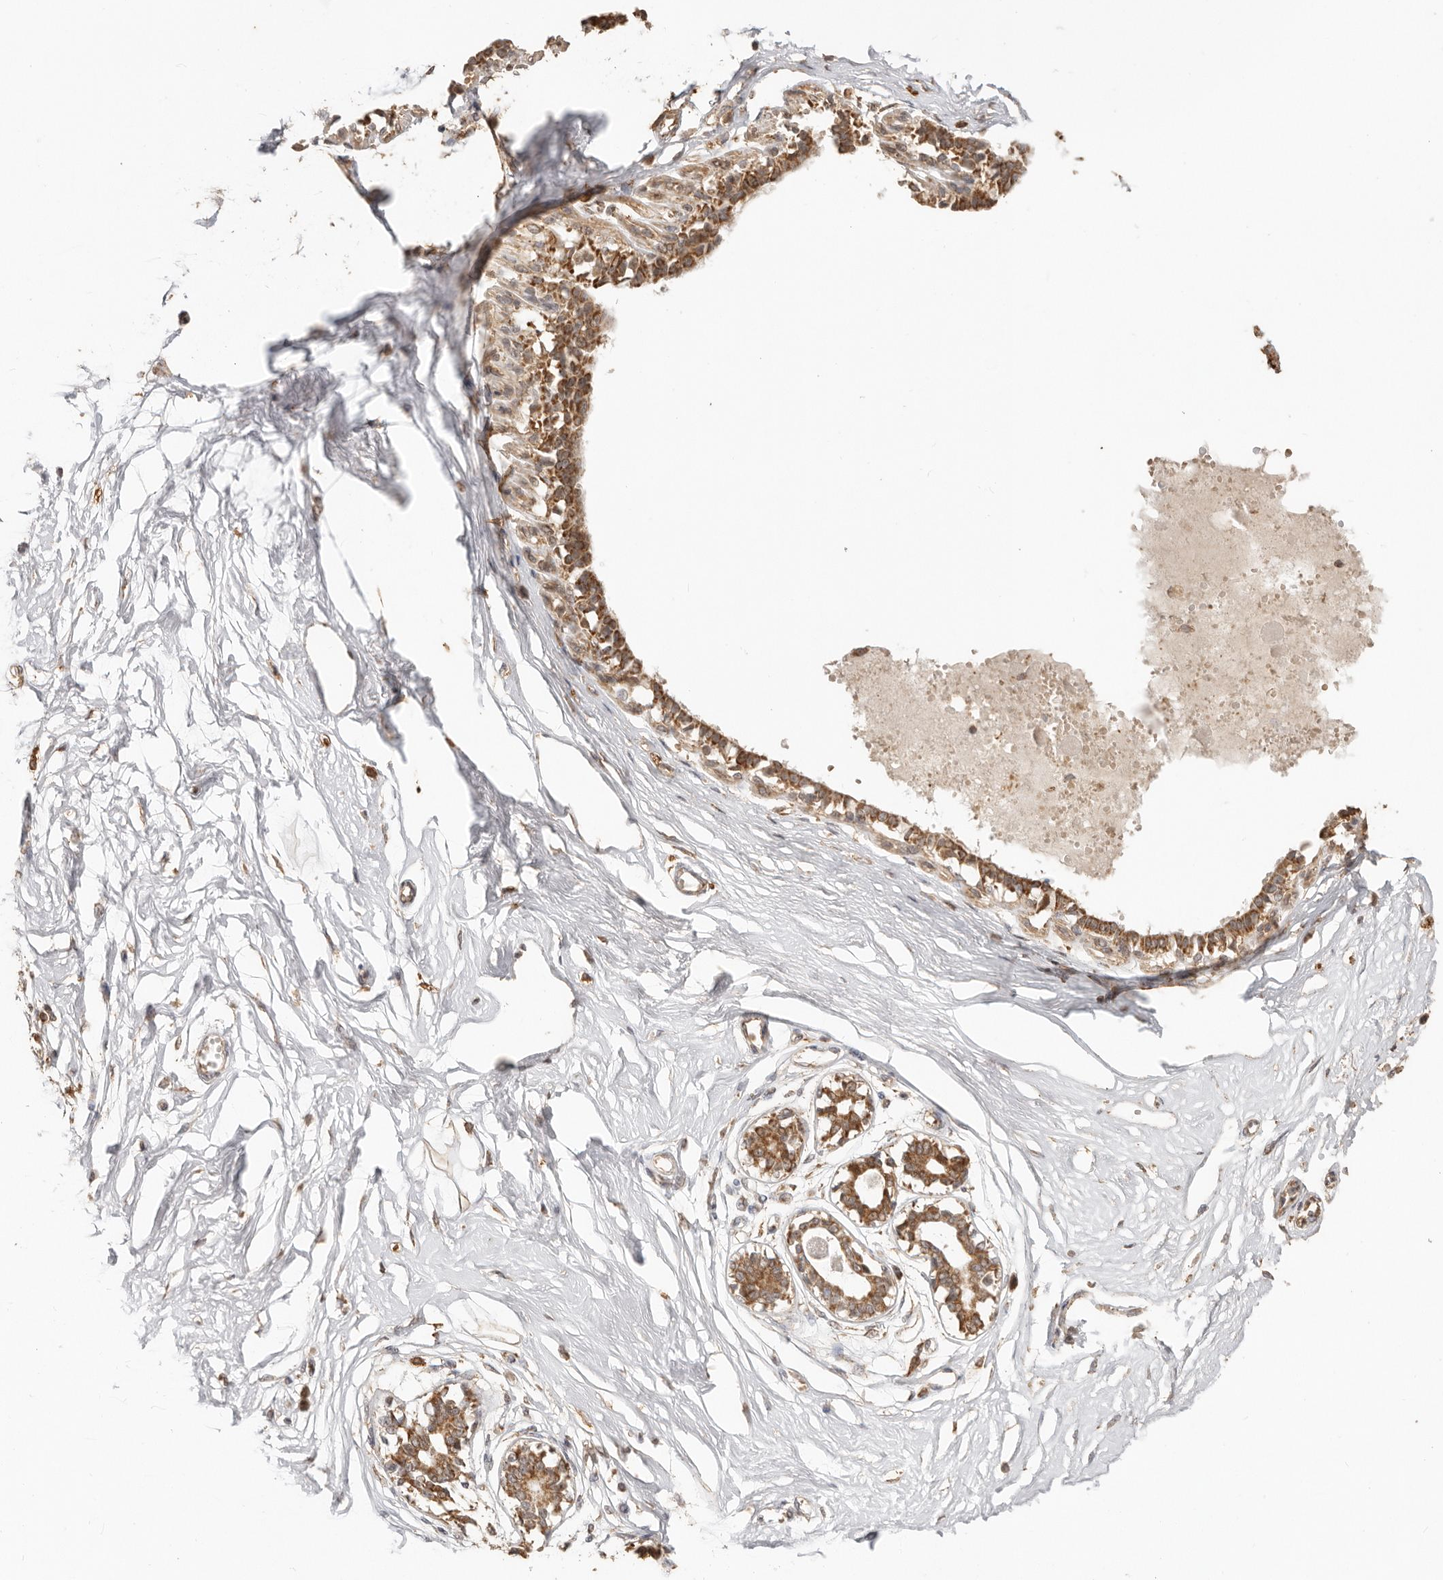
{"staining": {"intensity": "moderate", "quantity": "25%-75%", "location": "cytoplasmic/membranous"}, "tissue": "breast", "cell_type": "Adipocytes", "image_type": "normal", "snomed": [{"axis": "morphology", "description": "Normal tissue, NOS"}, {"axis": "topography", "description": "Breast"}], "caption": "DAB (3,3'-diaminobenzidine) immunohistochemical staining of unremarkable human breast displays moderate cytoplasmic/membranous protein positivity in about 25%-75% of adipocytes. (brown staining indicates protein expression, while blue staining denotes nuclei).", "gene": "NDUFB11", "patient": {"sex": "female", "age": 45}}